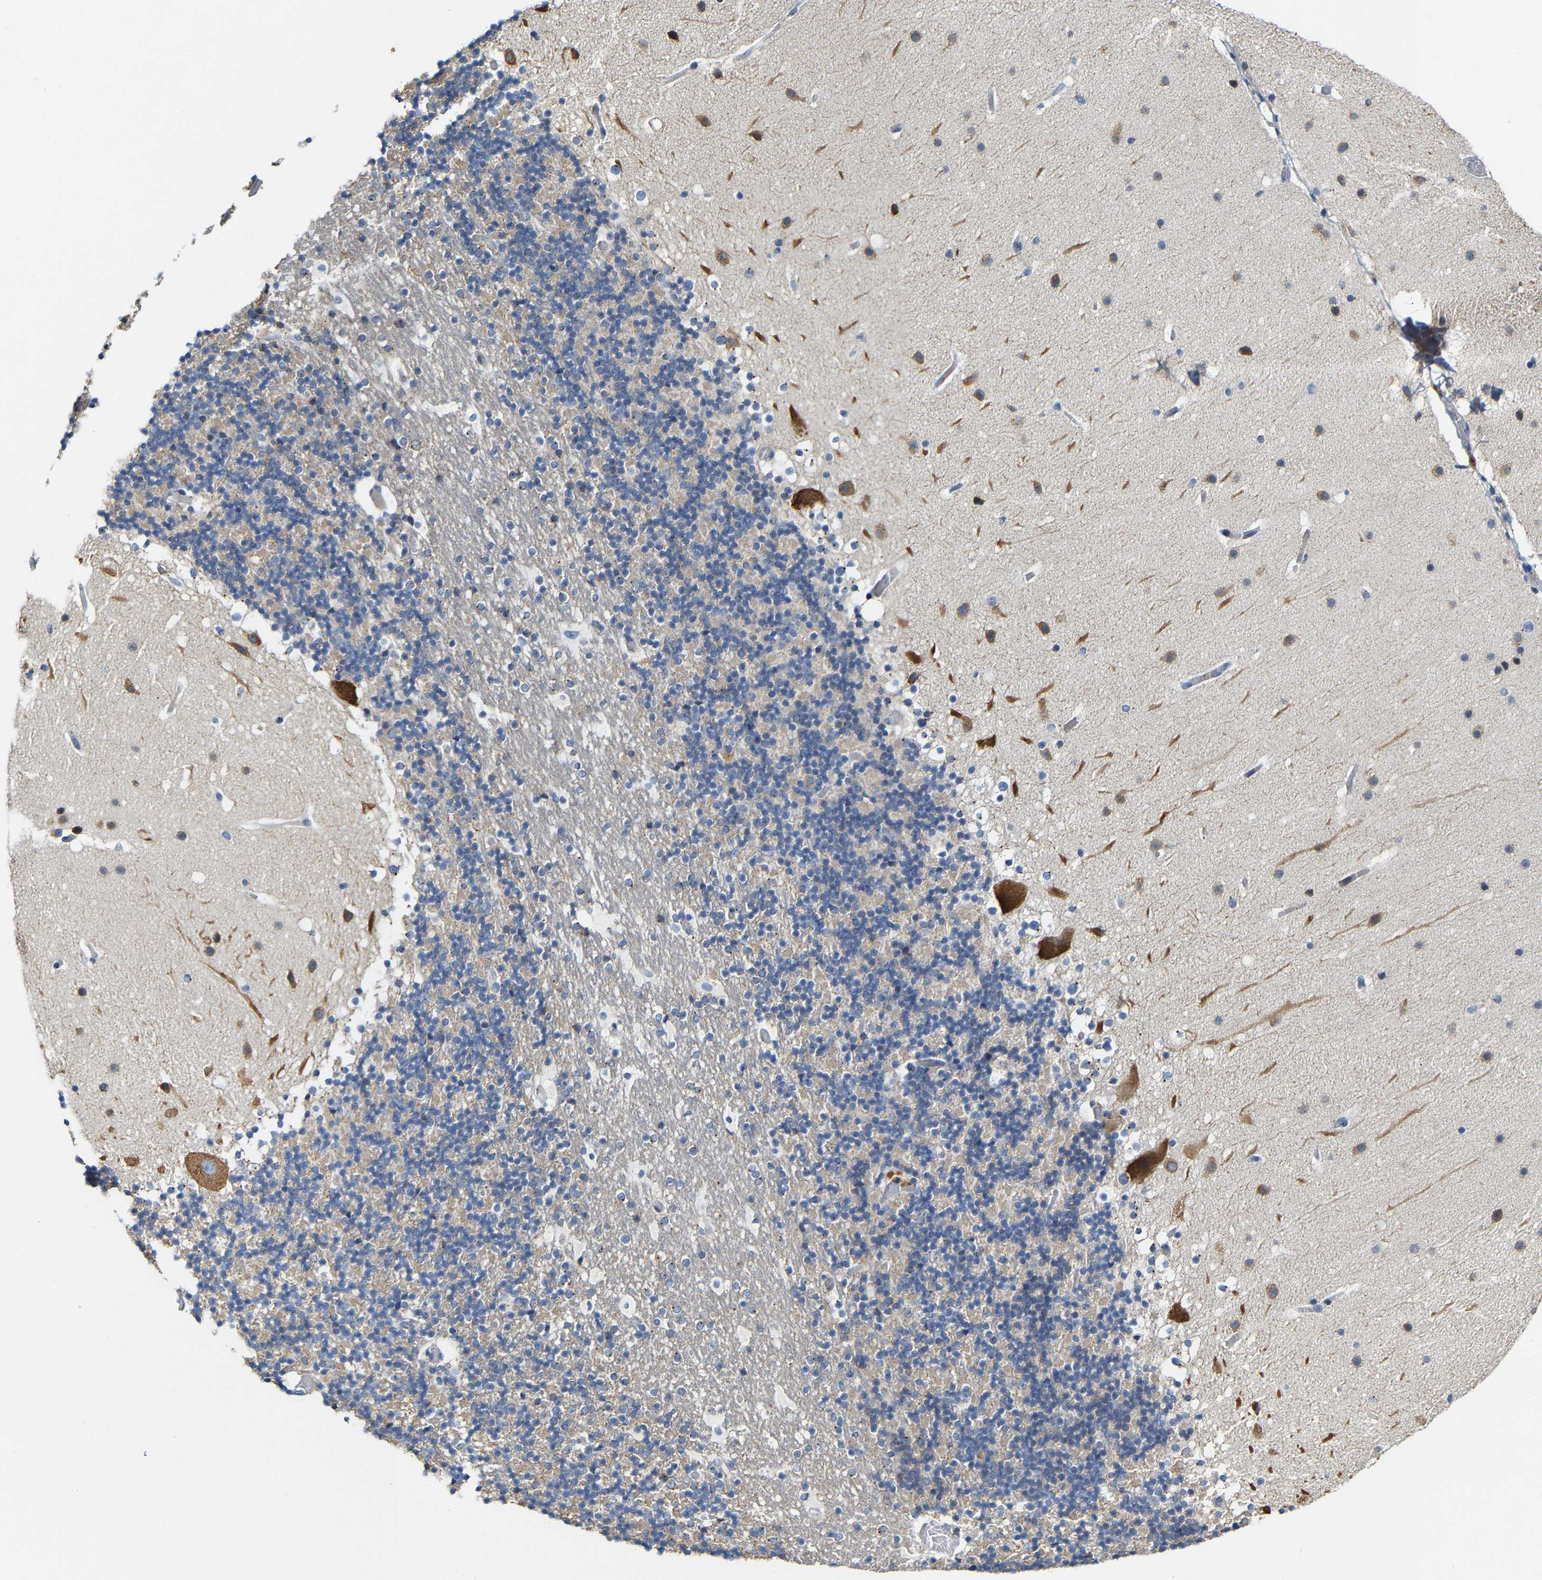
{"staining": {"intensity": "negative", "quantity": "none", "location": "none"}, "tissue": "cerebellum", "cell_type": "Cells in granular layer", "image_type": "normal", "snomed": [{"axis": "morphology", "description": "Normal tissue, NOS"}, {"axis": "topography", "description": "Cerebellum"}], "caption": "The photomicrograph exhibits no staining of cells in granular layer in normal cerebellum.", "gene": "PCNT", "patient": {"sex": "male", "age": 57}}